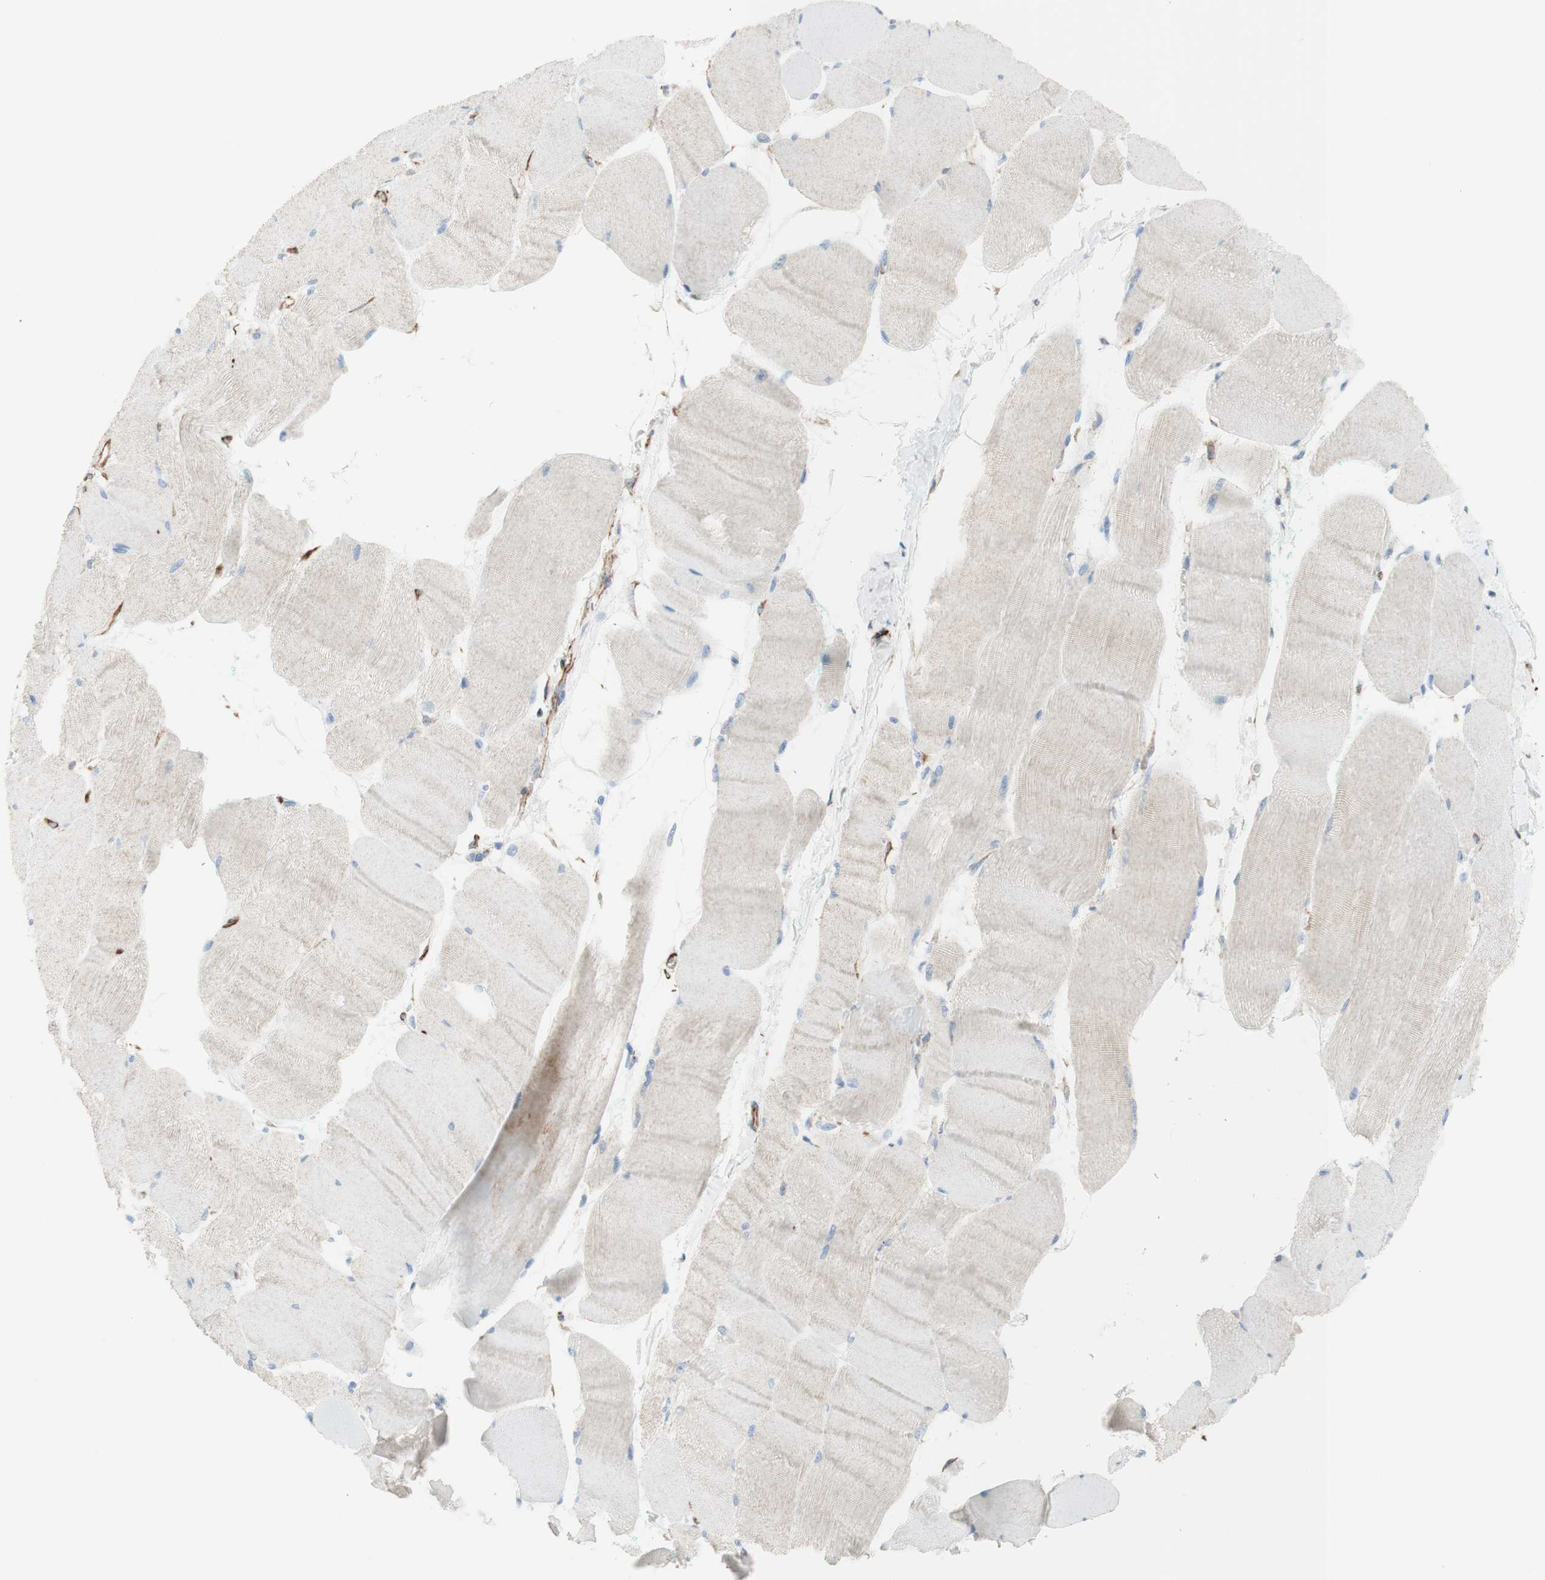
{"staining": {"intensity": "weak", "quantity": ">75%", "location": "cytoplasmic/membranous"}, "tissue": "skeletal muscle", "cell_type": "Myocytes", "image_type": "normal", "snomed": [{"axis": "morphology", "description": "Normal tissue, NOS"}, {"axis": "morphology", "description": "Squamous cell carcinoma, NOS"}, {"axis": "topography", "description": "Skeletal muscle"}], "caption": "Skeletal muscle was stained to show a protein in brown. There is low levels of weak cytoplasmic/membranous staining in about >75% of myocytes.", "gene": "POU2AF1", "patient": {"sex": "male", "age": 51}}